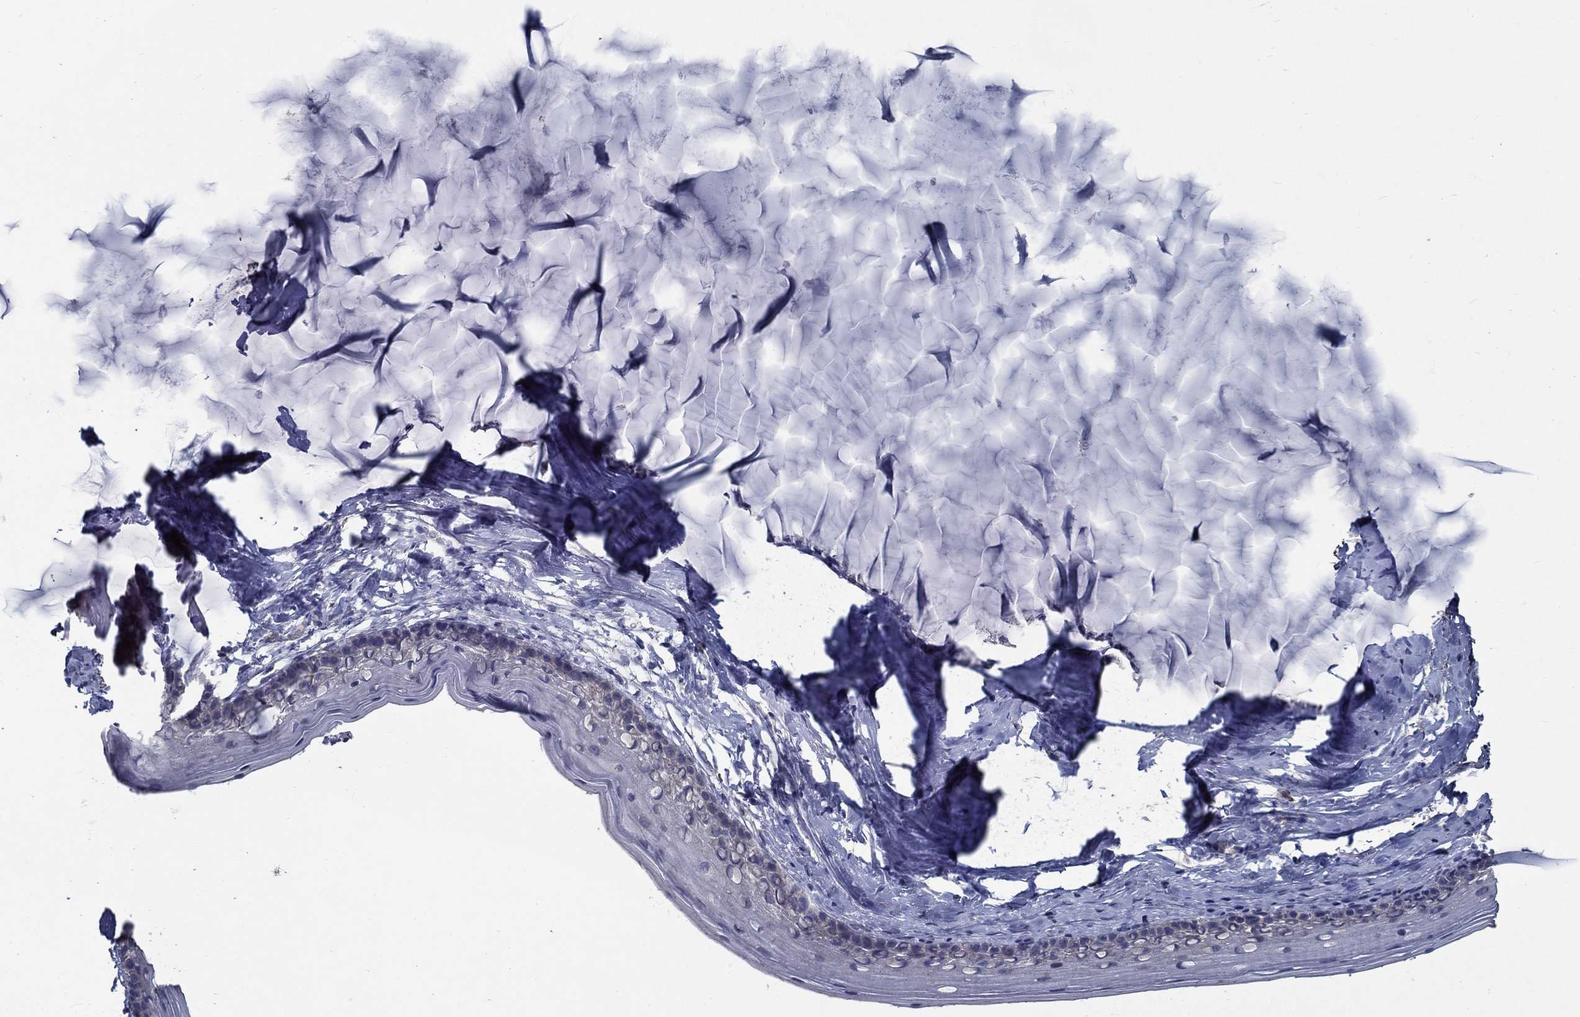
{"staining": {"intensity": "negative", "quantity": "none", "location": "none"}, "tissue": "cervix", "cell_type": "Glandular cells", "image_type": "normal", "snomed": [{"axis": "morphology", "description": "Normal tissue, NOS"}, {"axis": "topography", "description": "Cervix"}], "caption": "The photomicrograph displays no staining of glandular cells in benign cervix.", "gene": "SLC44A1", "patient": {"sex": "female", "age": 40}}